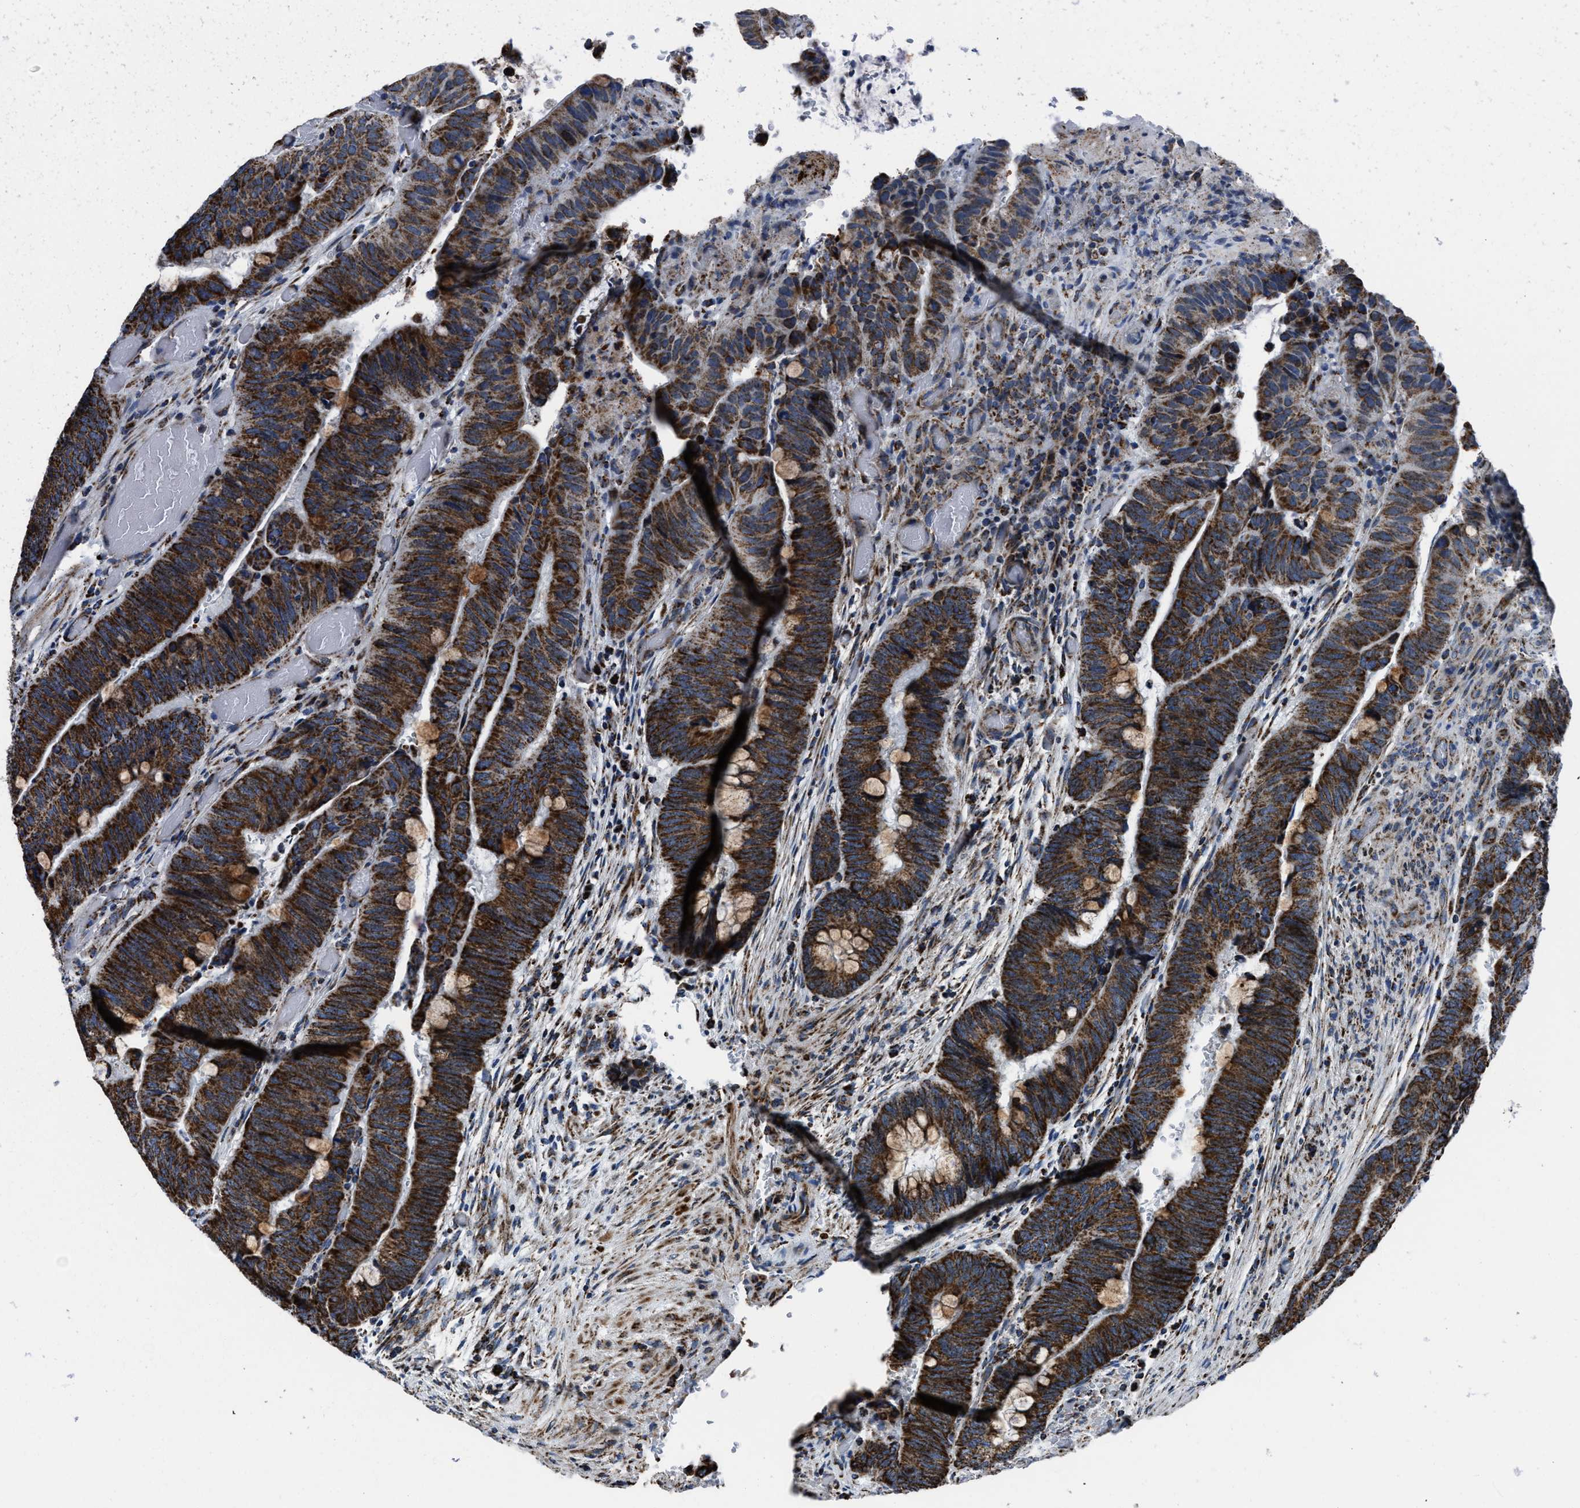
{"staining": {"intensity": "strong", "quantity": ">75%", "location": "cytoplasmic/membranous"}, "tissue": "colorectal cancer", "cell_type": "Tumor cells", "image_type": "cancer", "snomed": [{"axis": "morphology", "description": "Normal tissue, NOS"}, {"axis": "morphology", "description": "Adenocarcinoma, NOS"}, {"axis": "topography", "description": "Rectum"}], "caption": "IHC of human colorectal cancer (adenocarcinoma) displays high levels of strong cytoplasmic/membranous staining in approximately >75% of tumor cells. (DAB IHC, brown staining for protein, blue staining for nuclei).", "gene": "NSD3", "patient": {"sex": "male", "age": 92}}